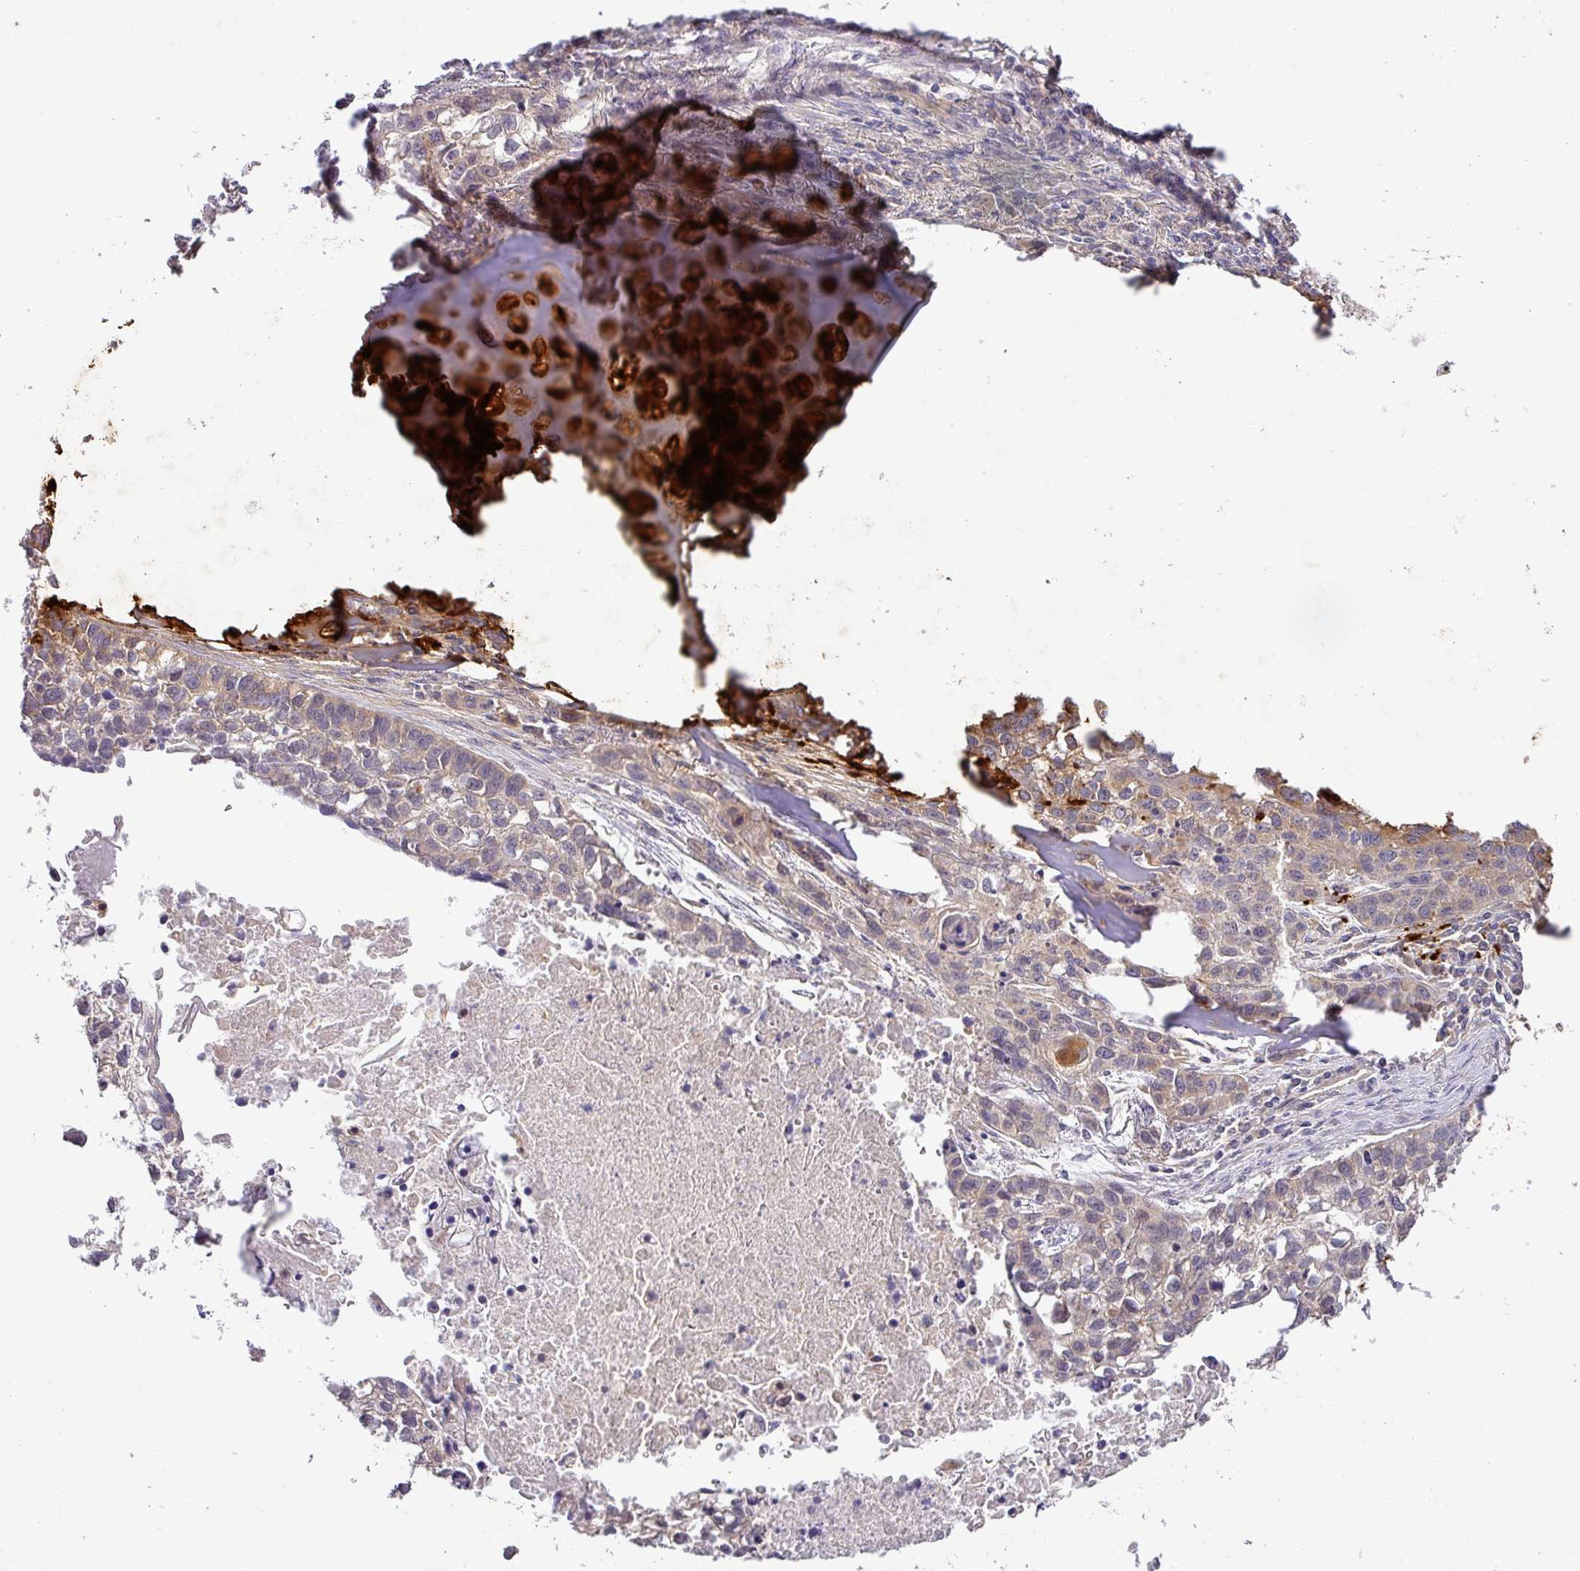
{"staining": {"intensity": "weak", "quantity": "25%-75%", "location": "cytoplasmic/membranous"}, "tissue": "lung cancer", "cell_type": "Tumor cells", "image_type": "cancer", "snomed": [{"axis": "morphology", "description": "Squamous cell carcinoma, NOS"}, {"axis": "topography", "description": "Lung"}], "caption": "A low amount of weak cytoplasmic/membranous expression is identified in about 25%-75% of tumor cells in lung cancer (squamous cell carcinoma) tissue.", "gene": "GALNT12", "patient": {"sex": "male", "age": 74}}